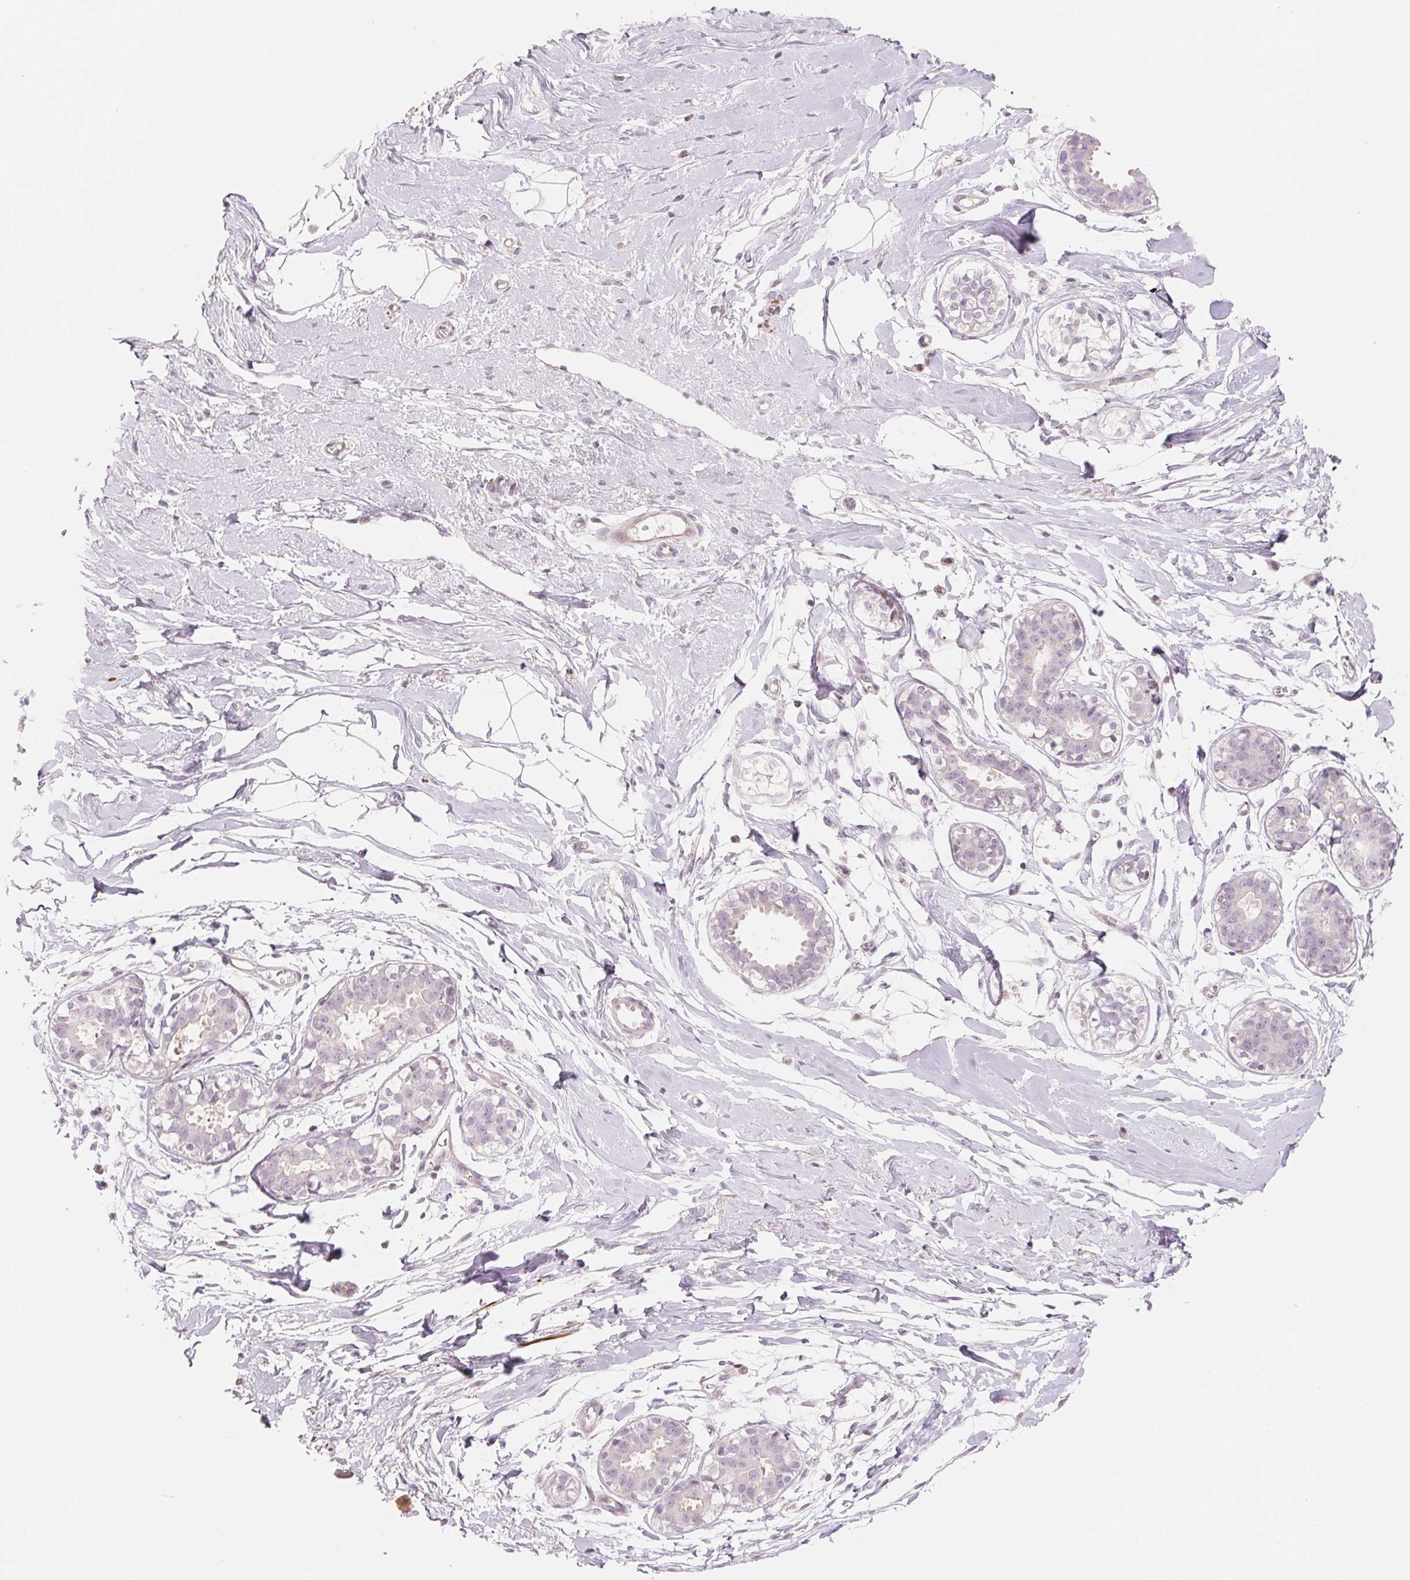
{"staining": {"intensity": "weak", "quantity": "25%-75%", "location": "cytoplasmic/membranous"}, "tissue": "breast", "cell_type": "Adipocytes", "image_type": "normal", "snomed": [{"axis": "morphology", "description": "Normal tissue, NOS"}, {"axis": "topography", "description": "Breast"}], "caption": "DAB immunohistochemical staining of normal breast shows weak cytoplasmic/membranous protein staining in about 25%-75% of adipocytes. (IHC, brightfield microscopy, high magnification).", "gene": "SLC17A4", "patient": {"sex": "female", "age": 49}}